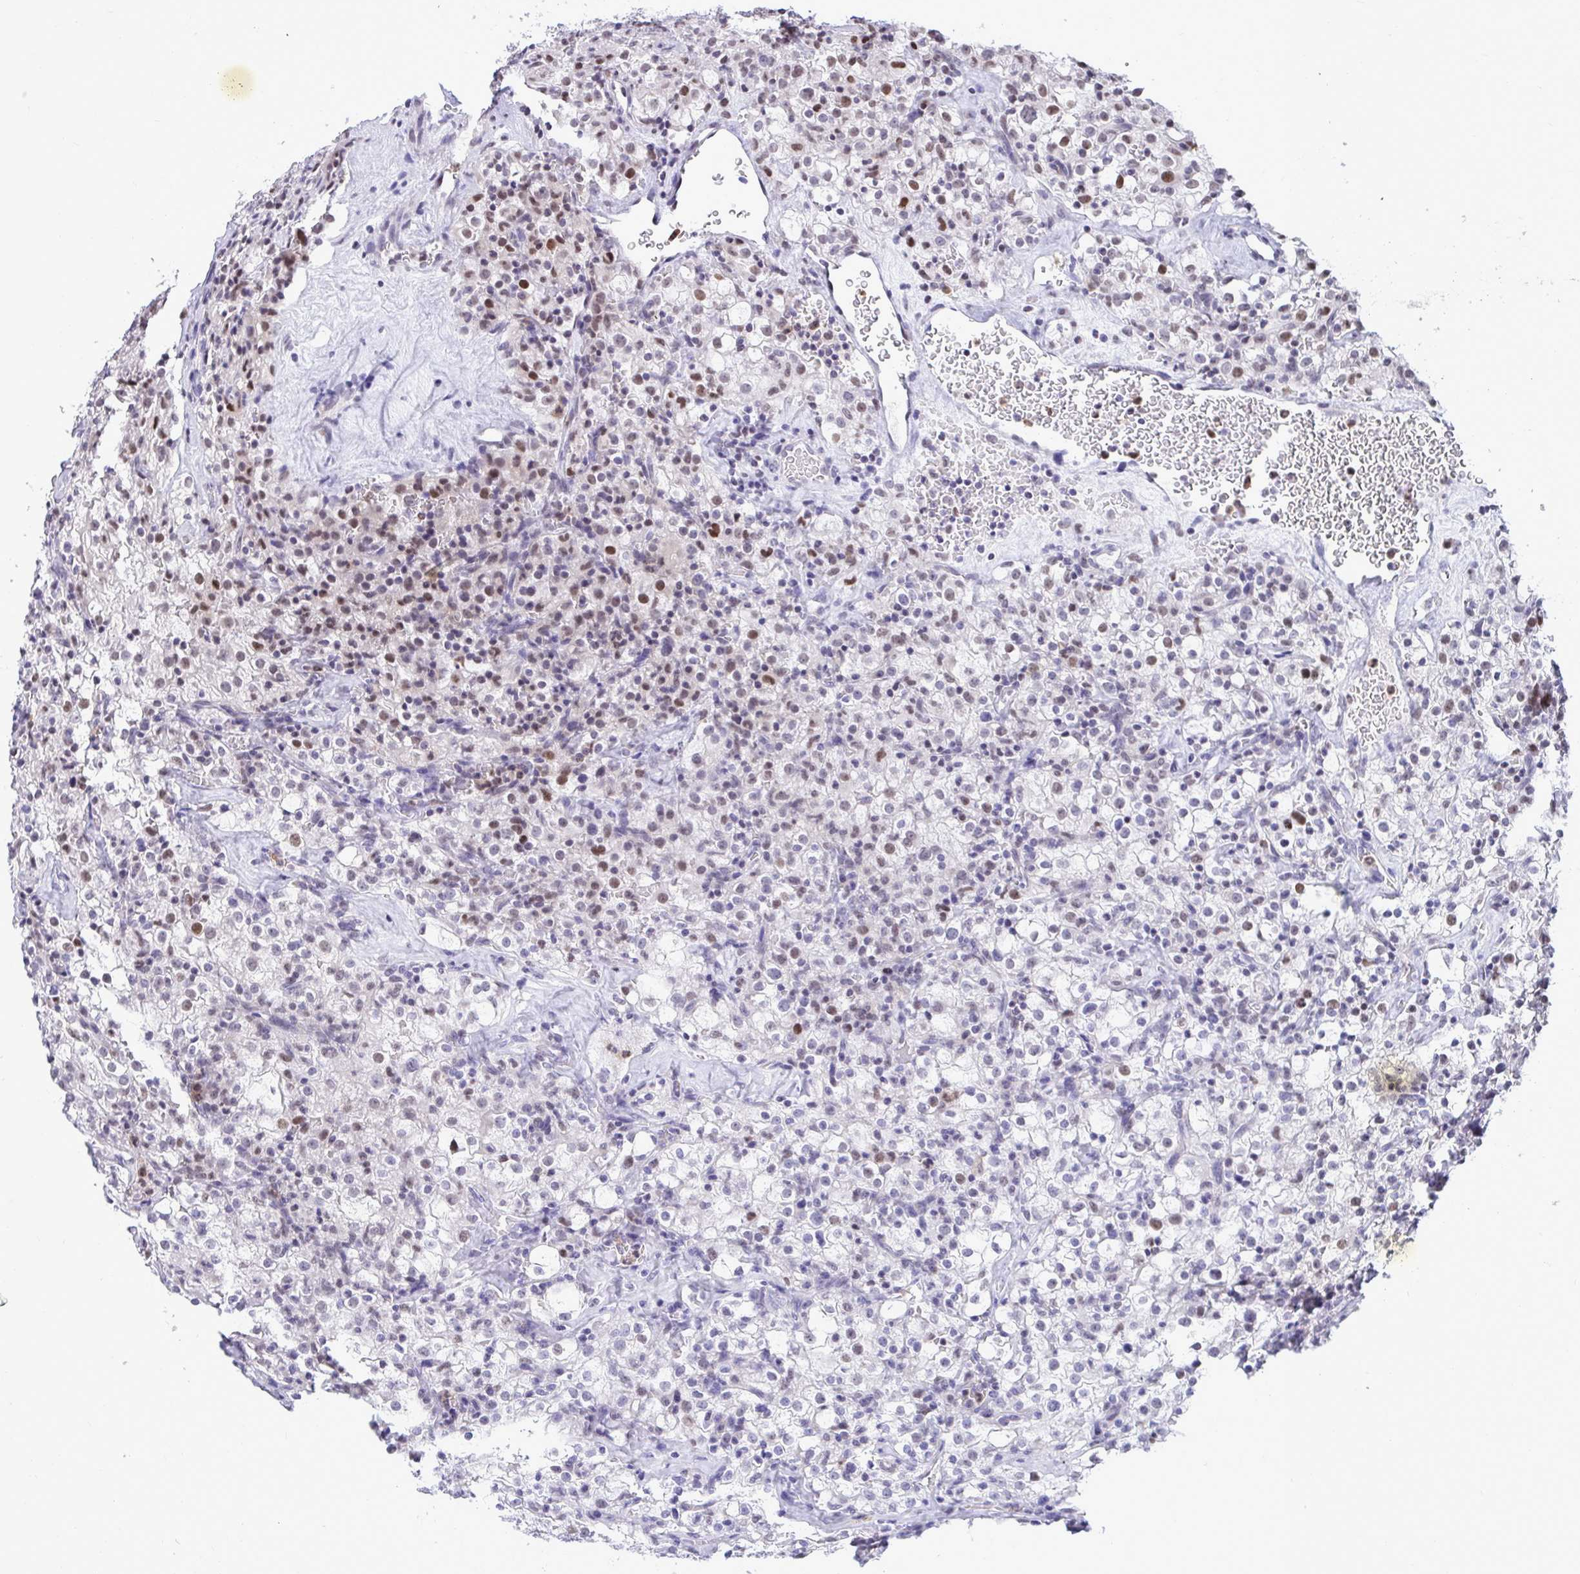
{"staining": {"intensity": "moderate", "quantity": "25%-75%", "location": "nuclear"}, "tissue": "renal cancer", "cell_type": "Tumor cells", "image_type": "cancer", "snomed": [{"axis": "morphology", "description": "Adenocarcinoma, NOS"}, {"axis": "topography", "description": "Kidney"}], "caption": "This histopathology image demonstrates immunohistochemistry (IHC) staining of human renal cancer (adenocarcinoma), with medium moderate nuclear staining in approximately 25%-75% of tumor cells.", "gene": "C1QL2", "patient": {"sex": "female", "age": 74}}